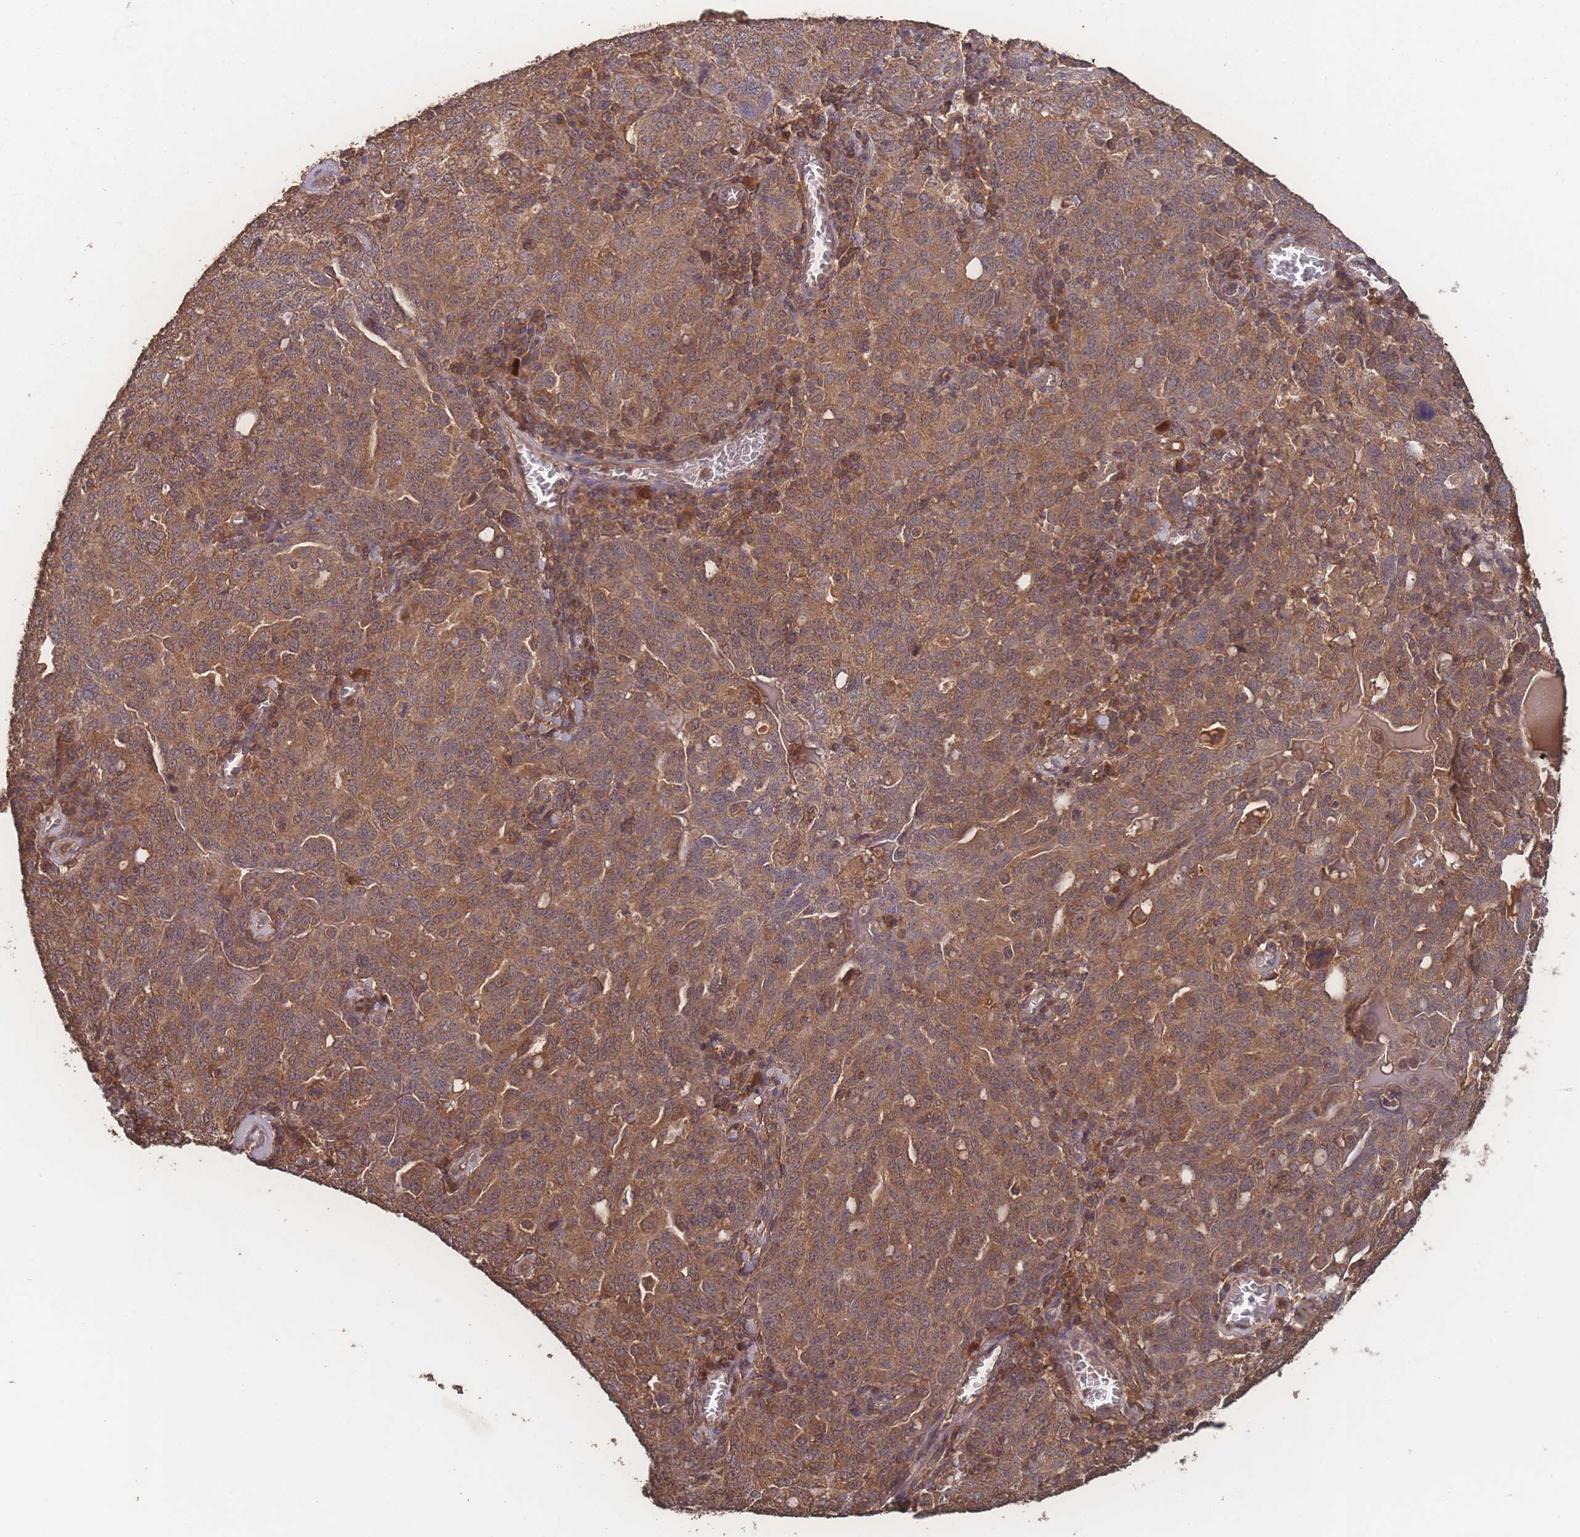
{"staining": {"intensity": "moderate", "quantity": ">75%", "location": "cytoplasmic/membranous,nuclear"}, "tissue": "ovarian cancer", "cell_type": "Tumor cells", "image_type": "cancer", "snomed": [{"axis": "morphology", "description": "Carcinoma, endometroid"}, {"axis": "topography", "description": "Ovary"}], "caption": "A brown stain shows moderate cytoplasmic/membranous and nuclear staining of a protein in human endometroid carcinoma (ovarian) tumor cells. (Stains: DAB (3,3'-diaminobenzidine) in brown, nuclei in blue, Microscopy: brightfield microscopy at high magnification).", "gene": "ATXN10", "patient": {"sex": "female", "age": 62}}